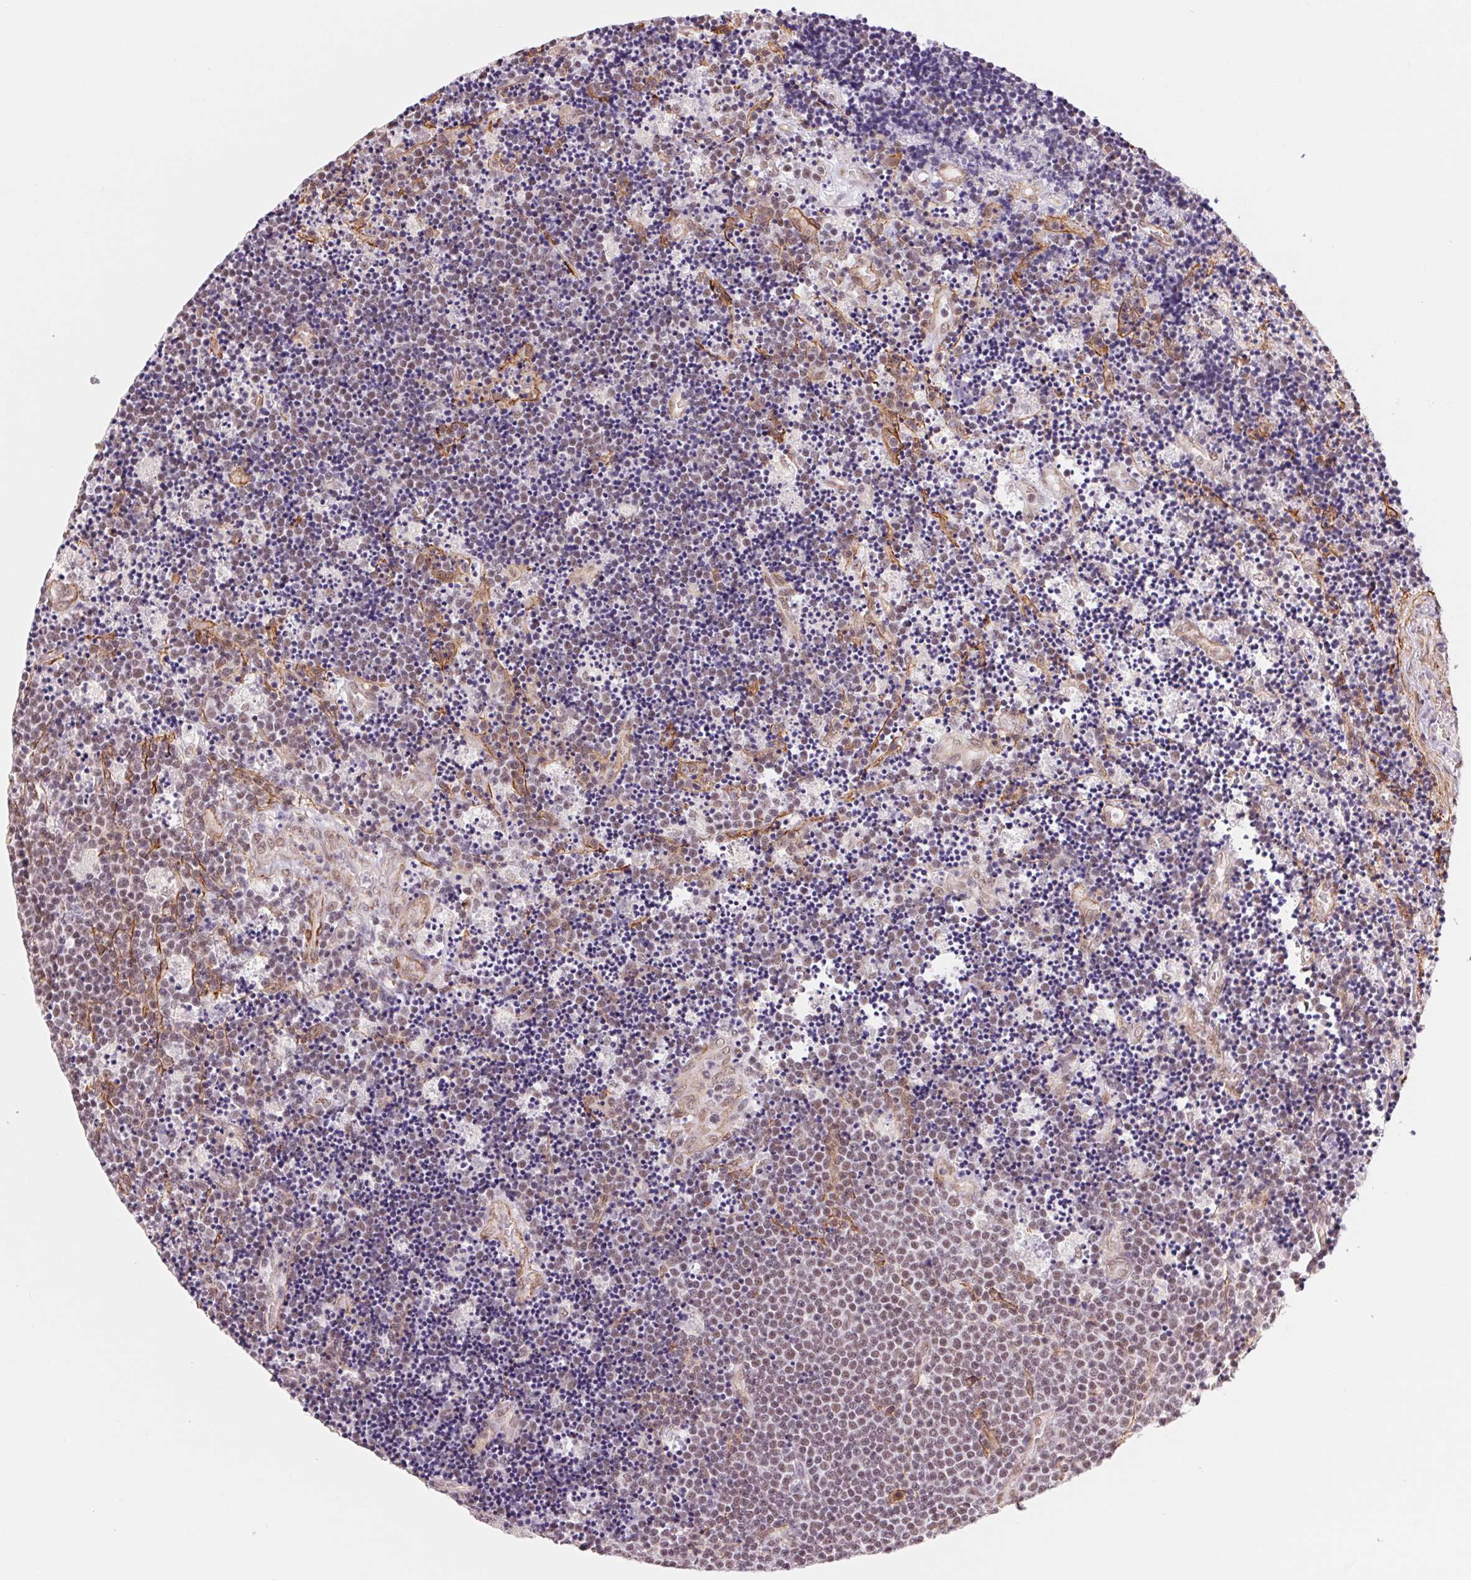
{"staining": {"intensity": "weak", "quantity": "<25%", "location": "nuclear"}, "tissue": "lymphoma", "cell_type": "Tumor cells", "image_type": "cancer", "snomed": [{"axis": "morphology", "description": "Malignant lymphoma, non-Hodgkin's type, Low grade"}, {"axis": "topography", "description": "Brain"}], "caption": "This is an IHC histopathology image of lymphoma. There is no staining in tumor cells.", "gene": "BCAT1", "patient": {"sex": "female", "age": 66}}